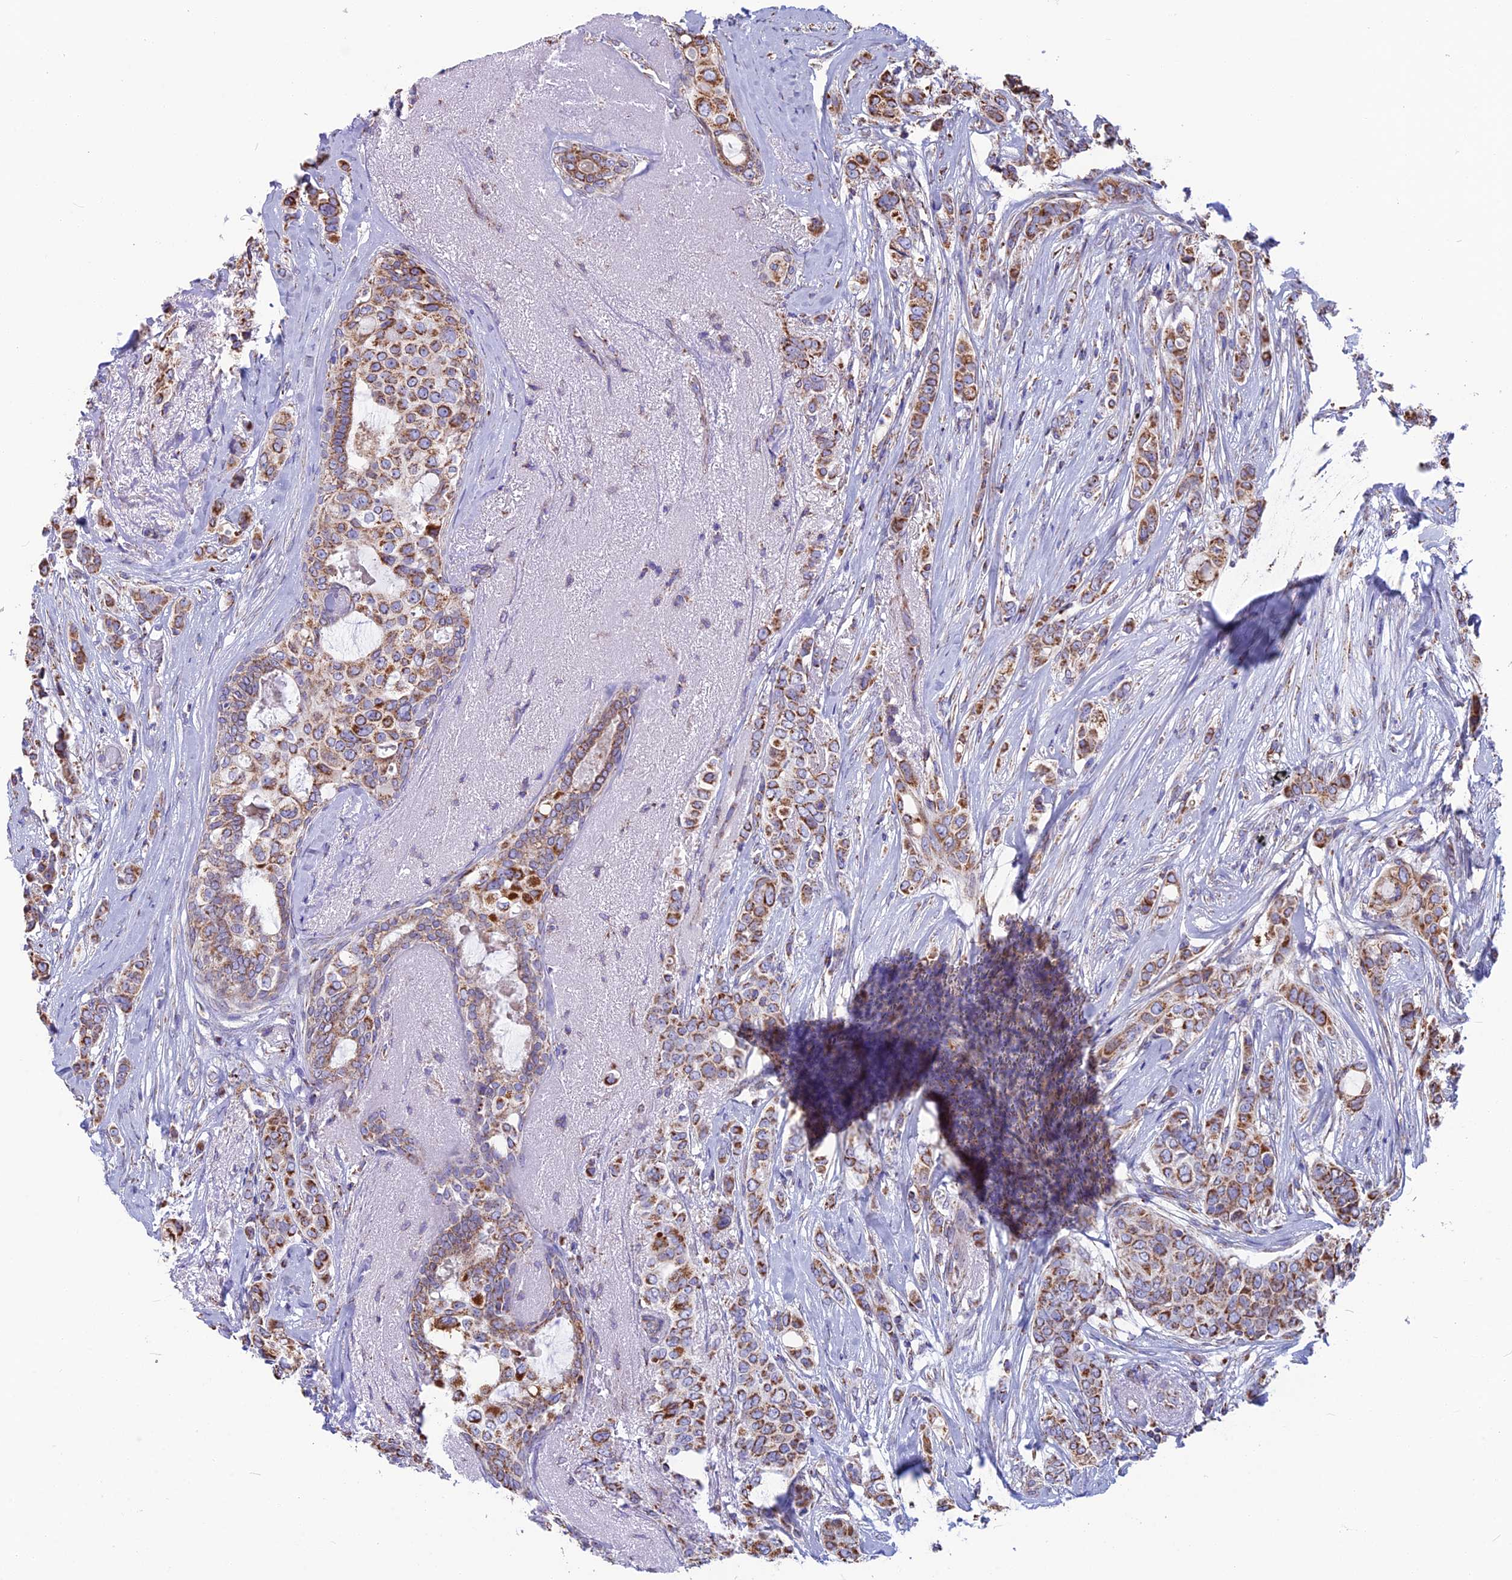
{"staining": {"intensity": "moderate", "quantity": ">75%", "location": "cytoplasmic/membranous"}, "tissue": "breast cancer", "cell_type": "Tumor cells", "image_type": "cancer", "snomed": [{"axis": "morphology", "description": "Lobular carcinoma"}, {"axis": "topography", "description": "Breast"}], "caption": "Immunohistochemical staining of breast cancer shows medium levels of moderate cytoplasmic/membranous protein staining in about >75% of tumor cells. (DAB (3,3'-diaminobenzidine) IHC, brown staining for protein, blue staining for nuclei).", "gene": "CS", "patient": {"sex": "female", "age": 51}}